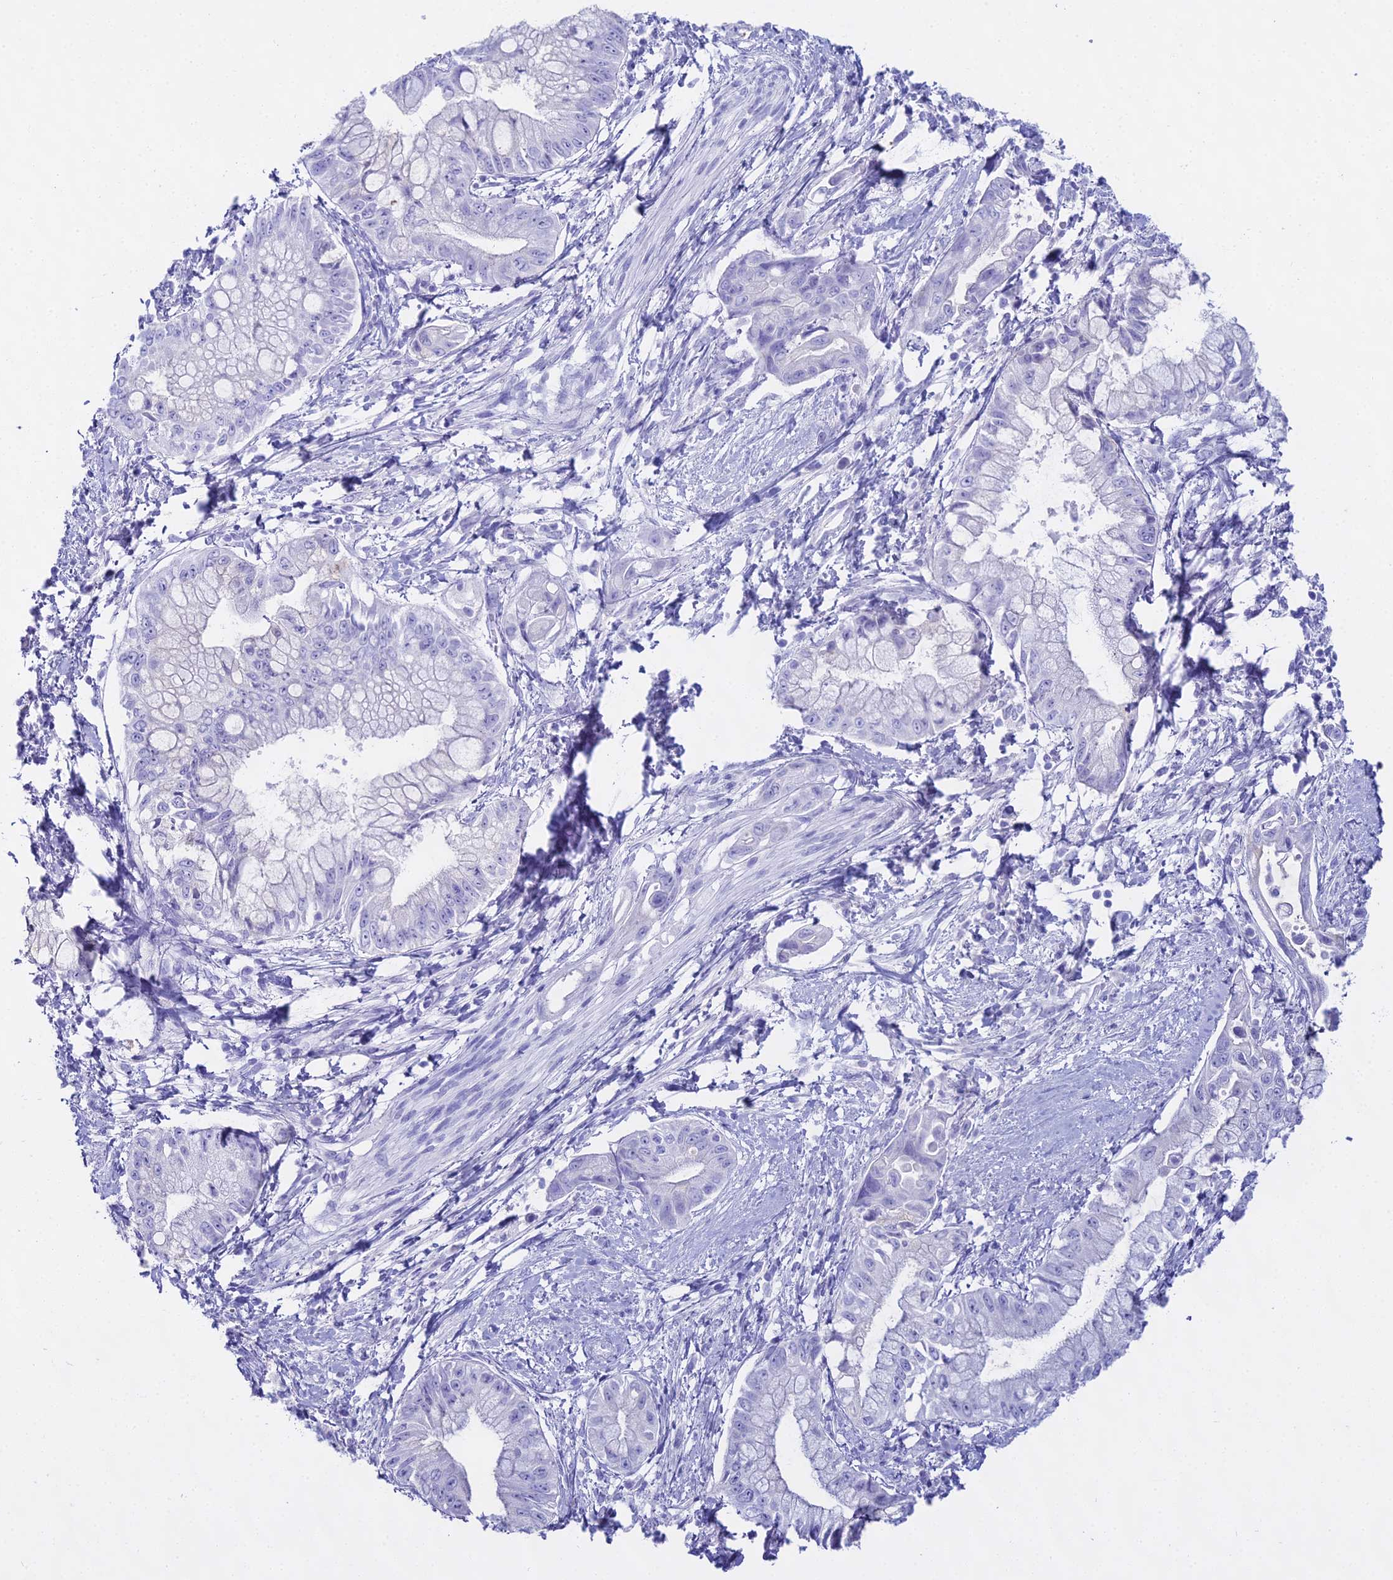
{"staining": {"intensity": "negative", "quantity": "none", "location": "none"}, "tissue": "pancreatic cancer", "cell_type": "Tumor cells", "image_type": "cancer", "snomed": [{"axis": "morphology", "description": "Adenocarcinoma, NOS"}, {"axis": "topography", "description": "Pancreas"}], "caption": "This is a histopathology image of IHC staining of pancreatic cancer, which shows no staining in tumor cells.", "gene": "CGB2", "patient": {"sex": "male", "age": 48}}